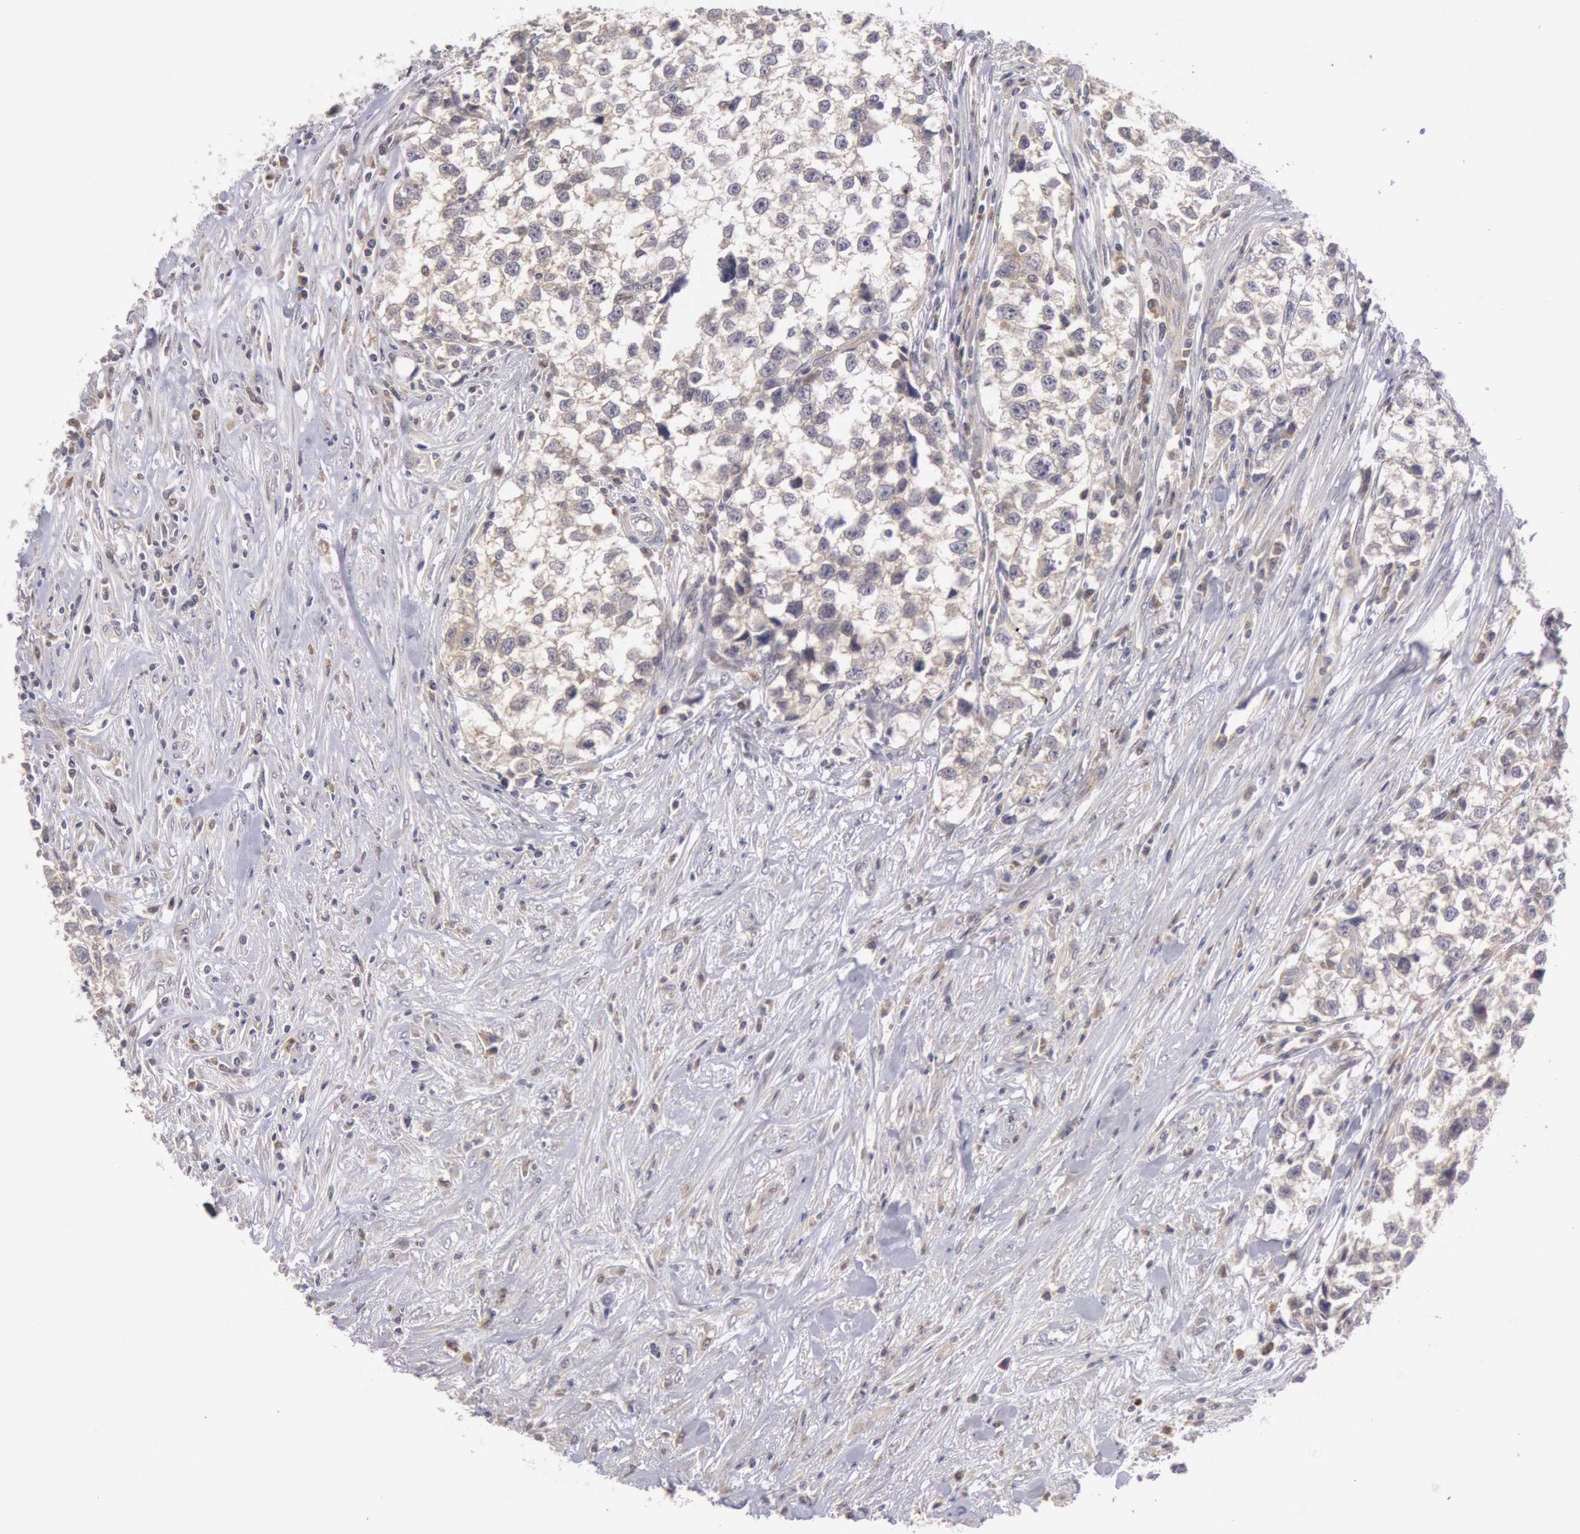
{"staining": {"intensity": "moderate", "quantity": "25%-75%", "location": "cytoplasmic/membranous"}, "tissue": "testis cancer", "cell_type": "Tumor cells", "image_type": "cancer", "snomed": [{"axis": "morphology", "description": "Seminoma, NOS"}, {"axis": "morphology", "description": "Carcinoma, Embryonal, NOS"}, {"axis": "topography", "description": "Testis"}], "caption": "This is a micrograph of immunohistochemistry (IHC) staining of embryonal carcinoma (testis), which shows moderate expression in the cytoplasmic/membranous of tumor cells.", "gene": "PLA2G6", "patient": {"sex": "male", "age": 30}}